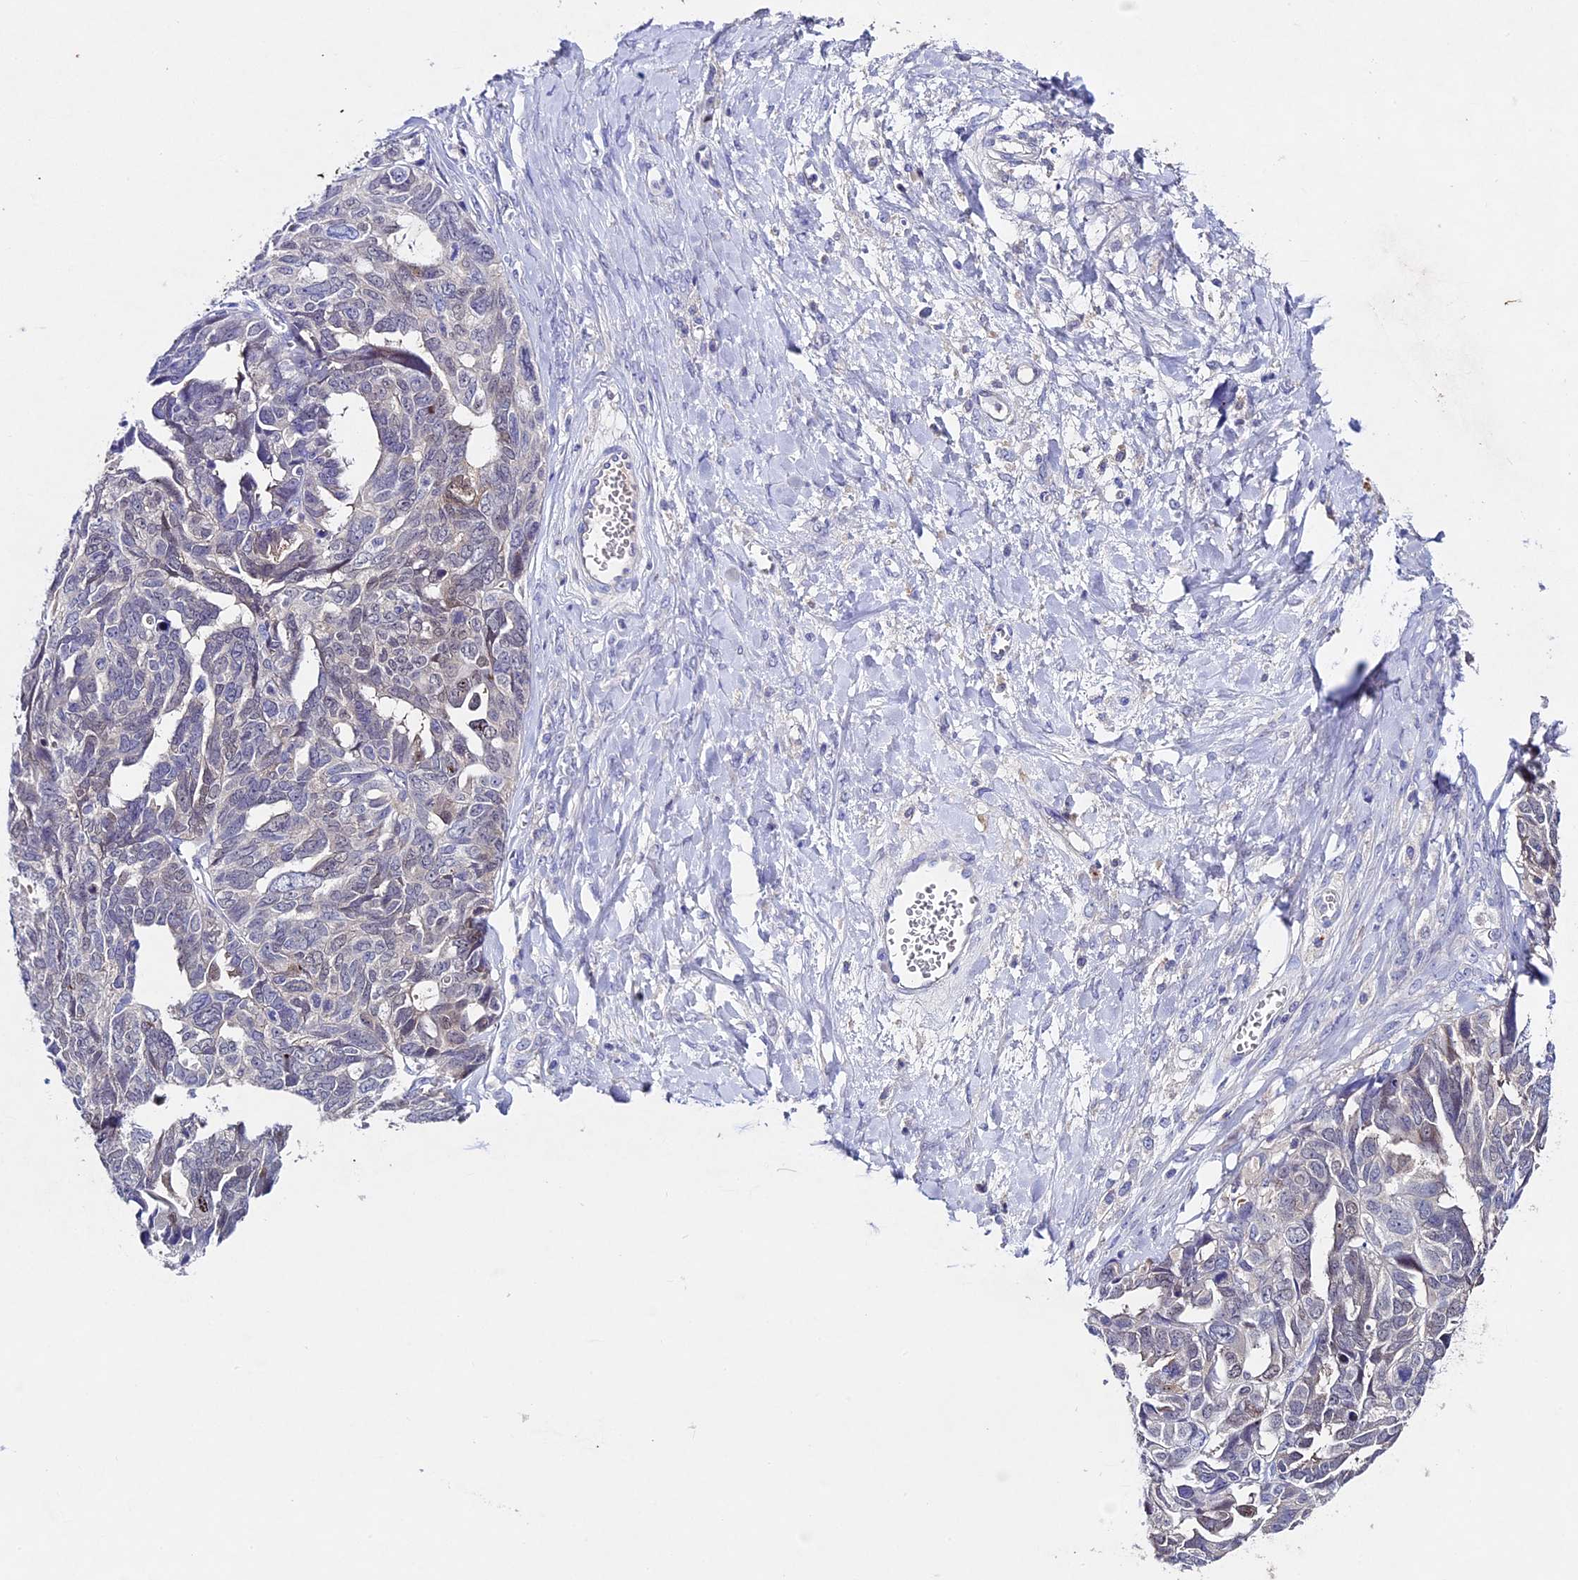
{"staining": {"intensity": "negative", "quantity": "none", "location": "none"}, "tissue": "ovarian cancer", "cell_type": "Tumor cells", "image_type": "cancer", "snomed": [{"axis": "morphology", "description": "Cystadenocarcinoma, serous, NOS"}, {"axis": "topography", "description": "Ovary"}], "caption": "Immunohistochemical staining of ovarian serous cystadenocarcinoma exhibits no significant staining in tumor cells.", "gene": "TGDS", "patient": {"sex": "female", "age": 79}}